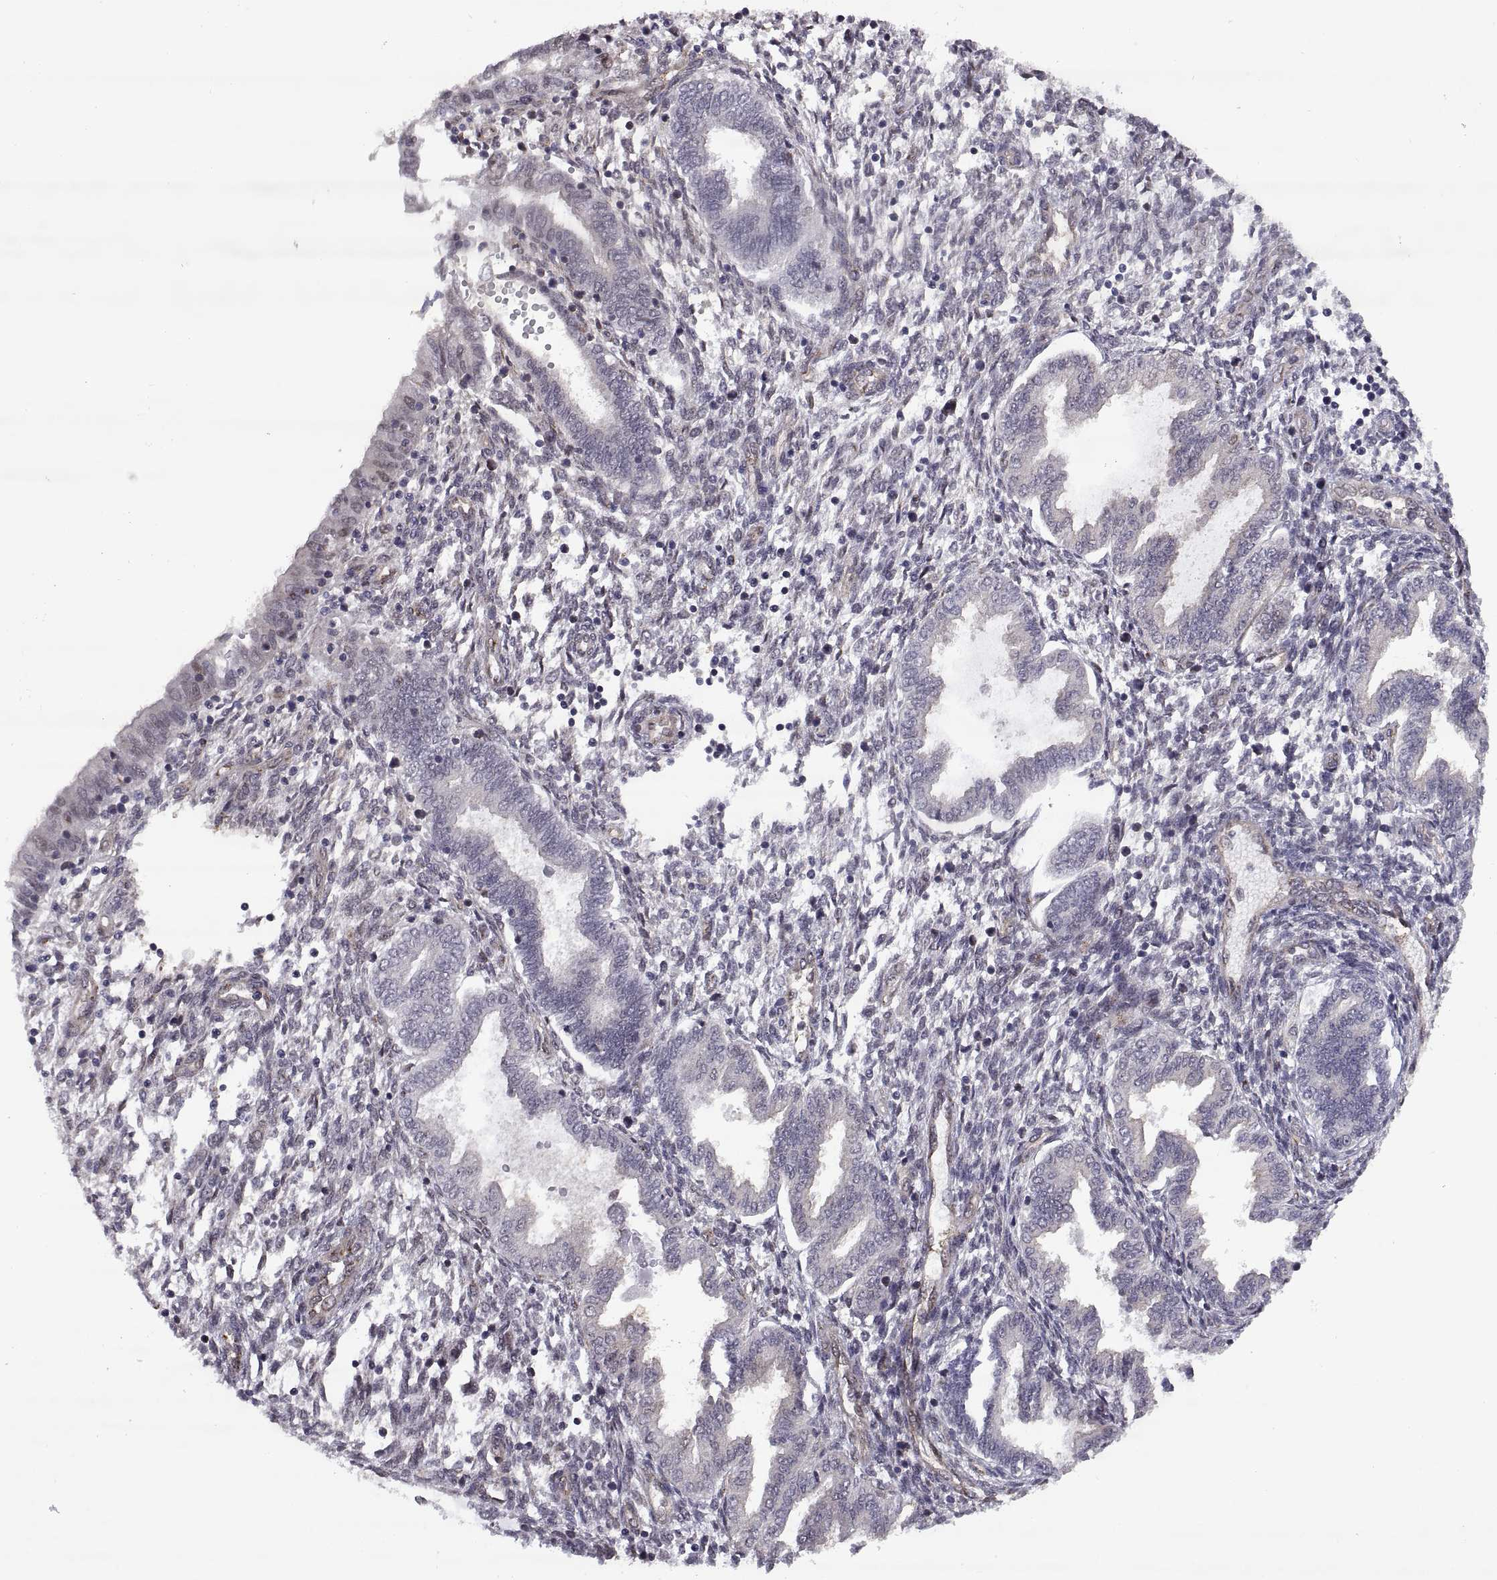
{"staining": {"intensity": "negative", "quantity": "none", "location": "none"}, "tissue": "endometrium", "cell_type": "Cells in endometrial stroma", "image_type": "normal", "snomed": [{"axis": "morphology", "description": "Normal tissue, NOS"}, {"axis": "topography", "description": "Endometrium"}], "caption": "Immunohistochemistry (IHC) of normal endometrium reveals no expression in cells in endometrial stroma.", "gene": "ARRB1", "patient": {"sex": "female", "age": 42}}